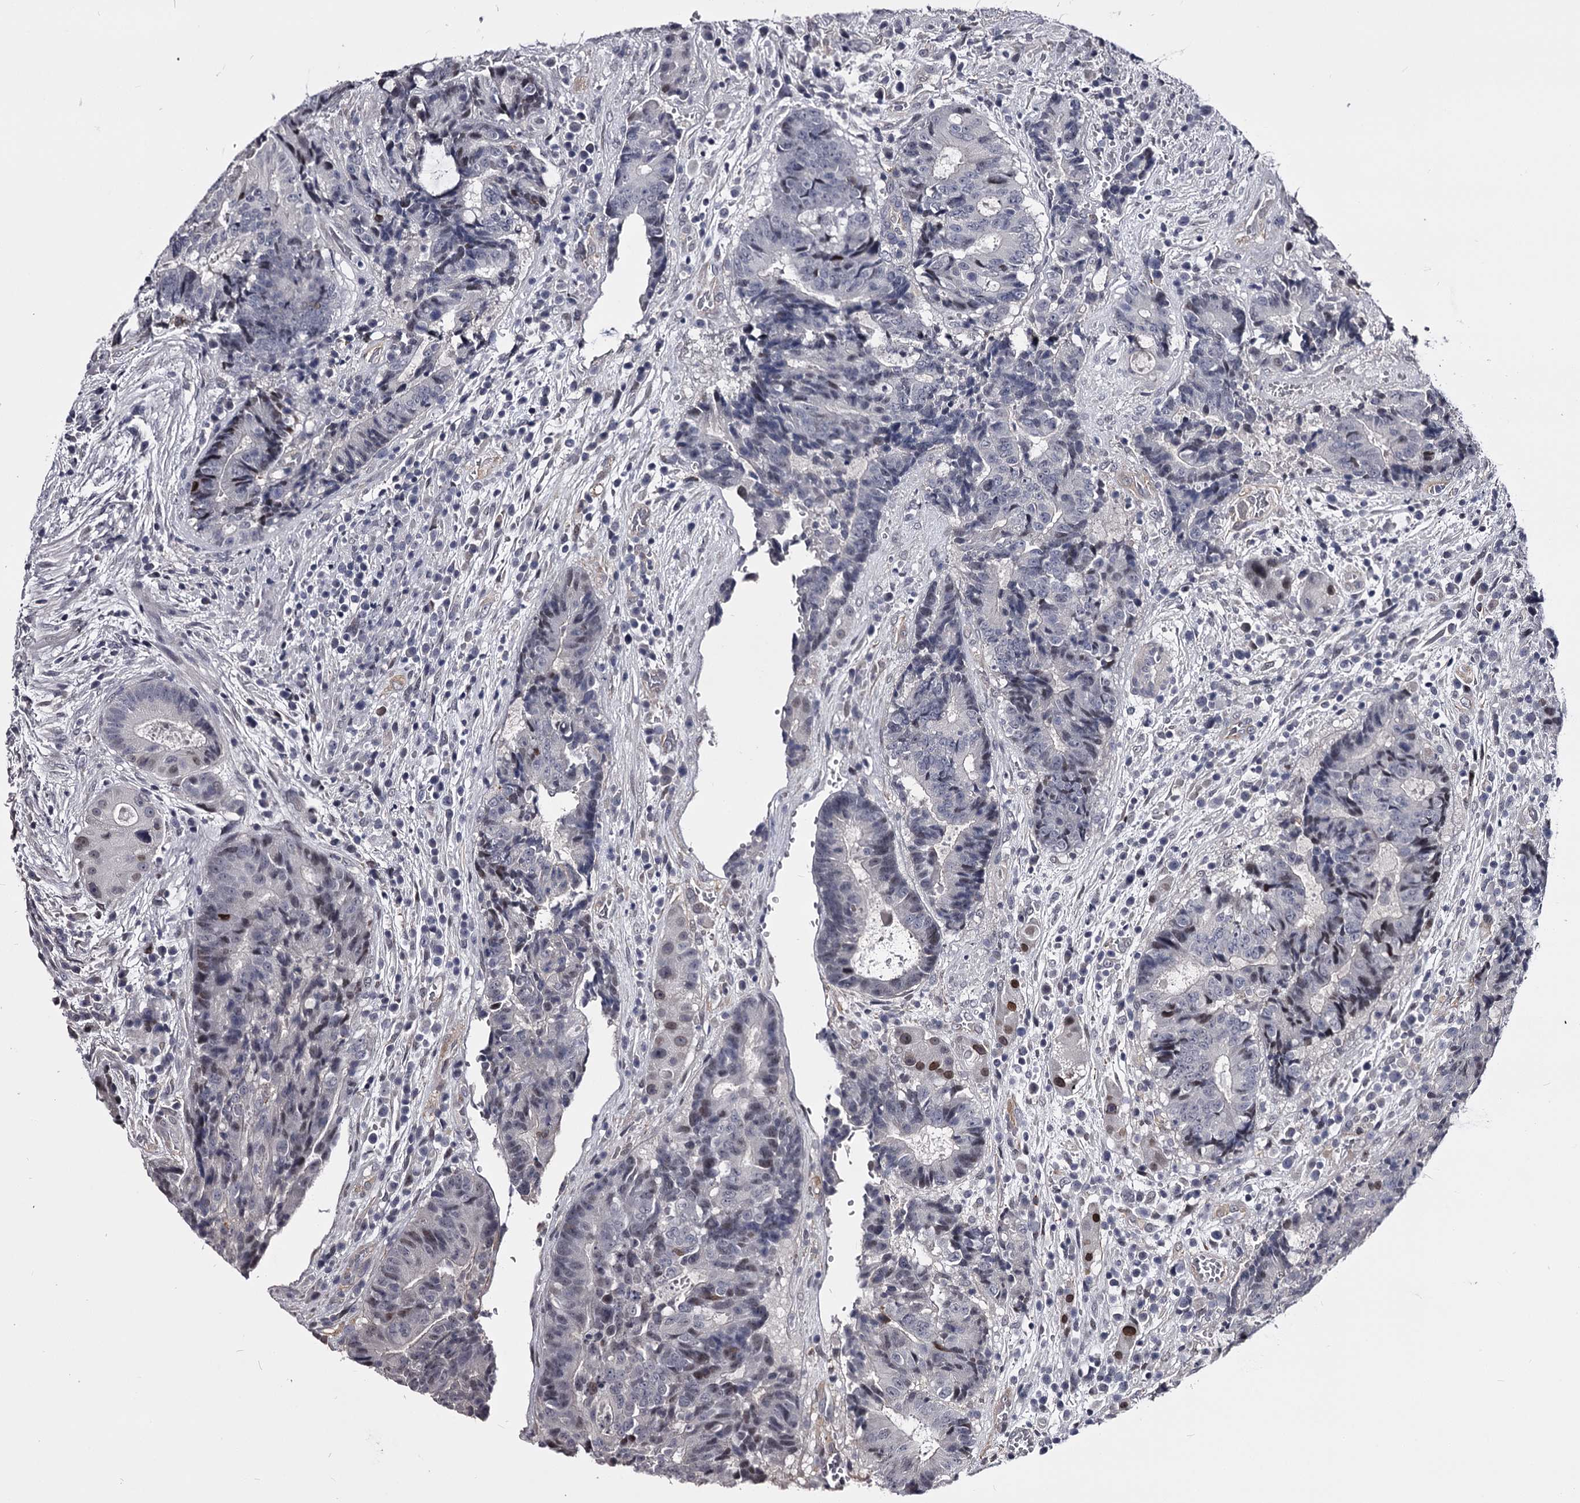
{"staining": {"intensity": "negative", "quantity": "none", "location": "none"}, "tissue": "colorectal cancer", "cell_type": "Tumor cells", "image_type": "cancer", "snomed": [{"axis": "morphology", "description": "Adenocarcinoma, NOS"}, {"axis": "topography", "description": "Rectum"}], "caption": "This is an IHC image of human adenocarcinoma (colorectal). There is no positivity in tumor cells.", "gene": "OVOL2", "patient": {"sex": "male", "age": 69}}